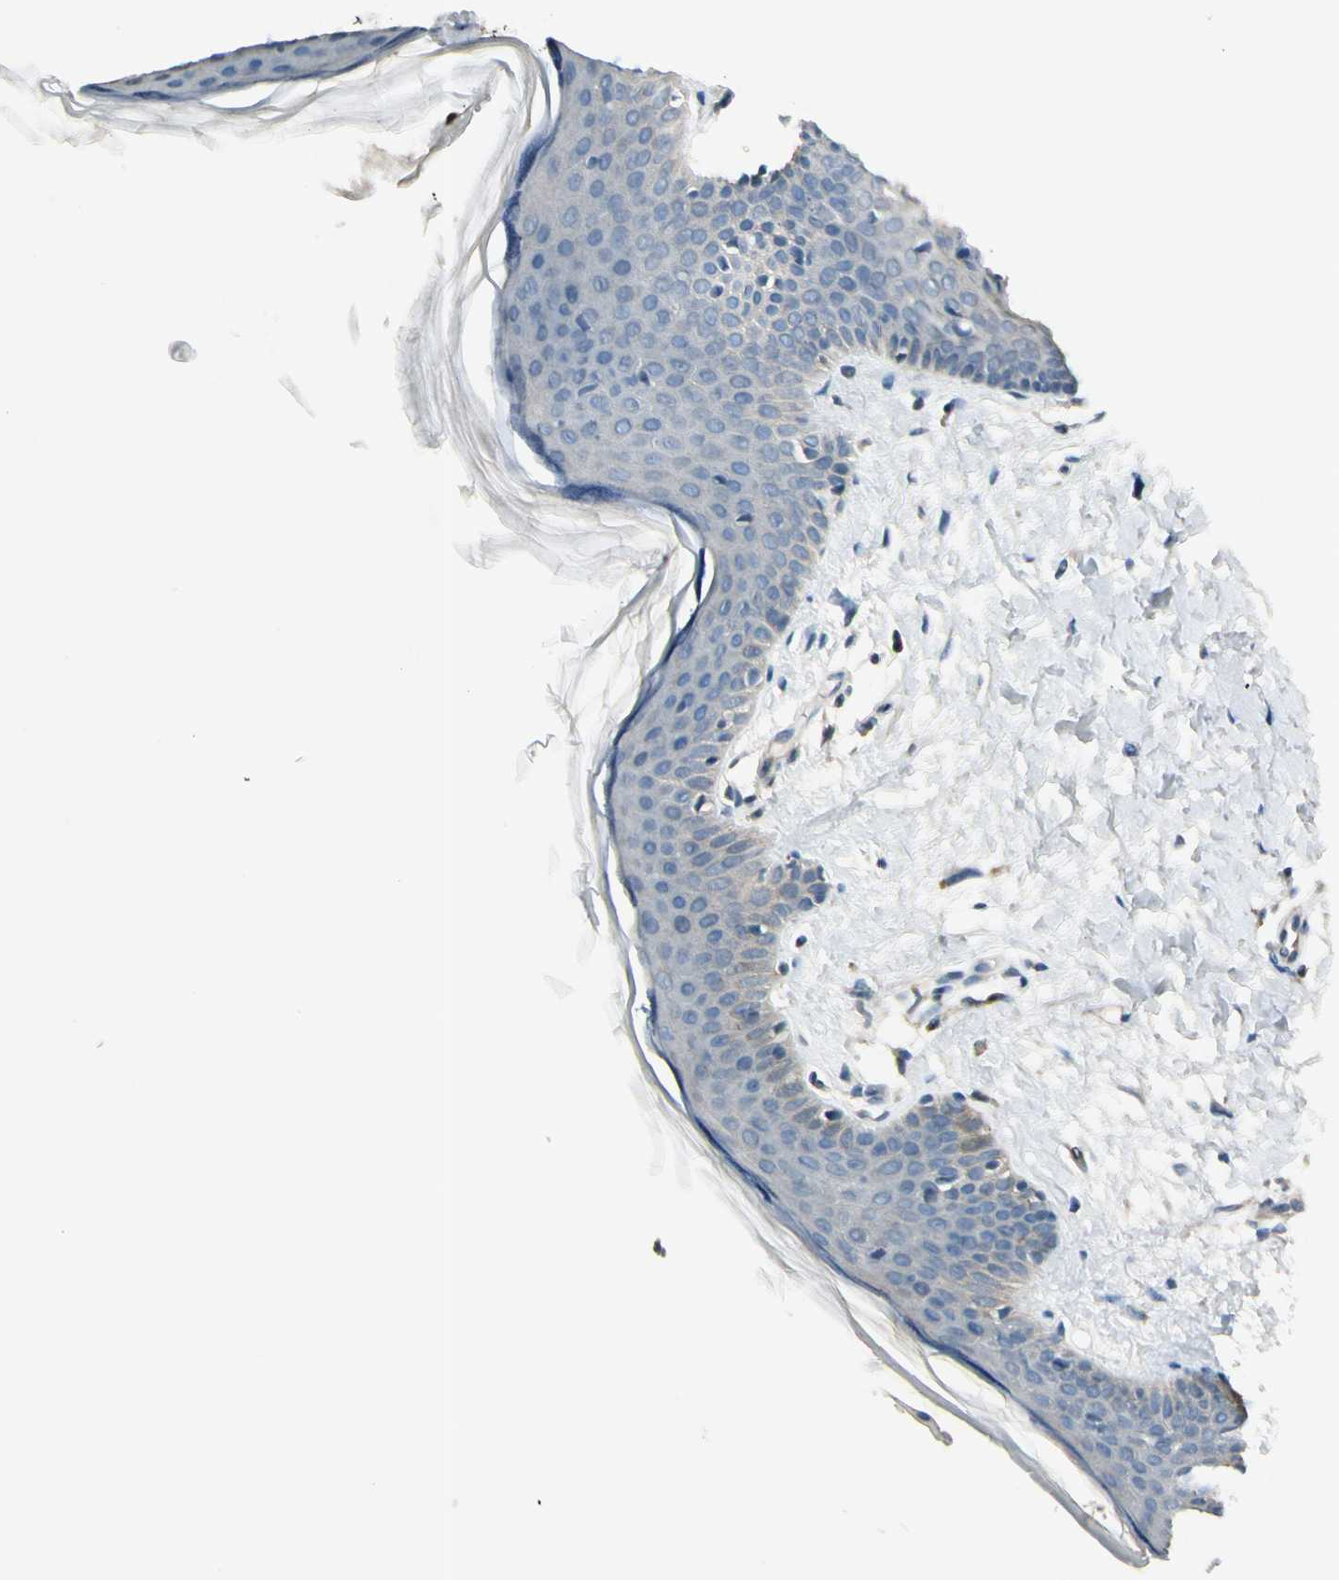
{"staining": {"intensity": "negative", "quantity": "none", "location": "none"}, "tissue": "skin", "cell_type": "Fibroblasts", "image_type": "normal", "snomed": [{"axis": "morphology", "description": "Normal tissue, NOS"}, {"axis": "topography", "description": "Skin"}], "caption": "A photomicrograph of human skin is negative for staining in fibroblasts. The staining was performed using DAB to visualize the protein expression in brown, while the nuclei were stained in blue with hematoxylin (Magnification: 20x).", "gene": "CYP2E1", "patient": {"sex": "female", "age": 56}}